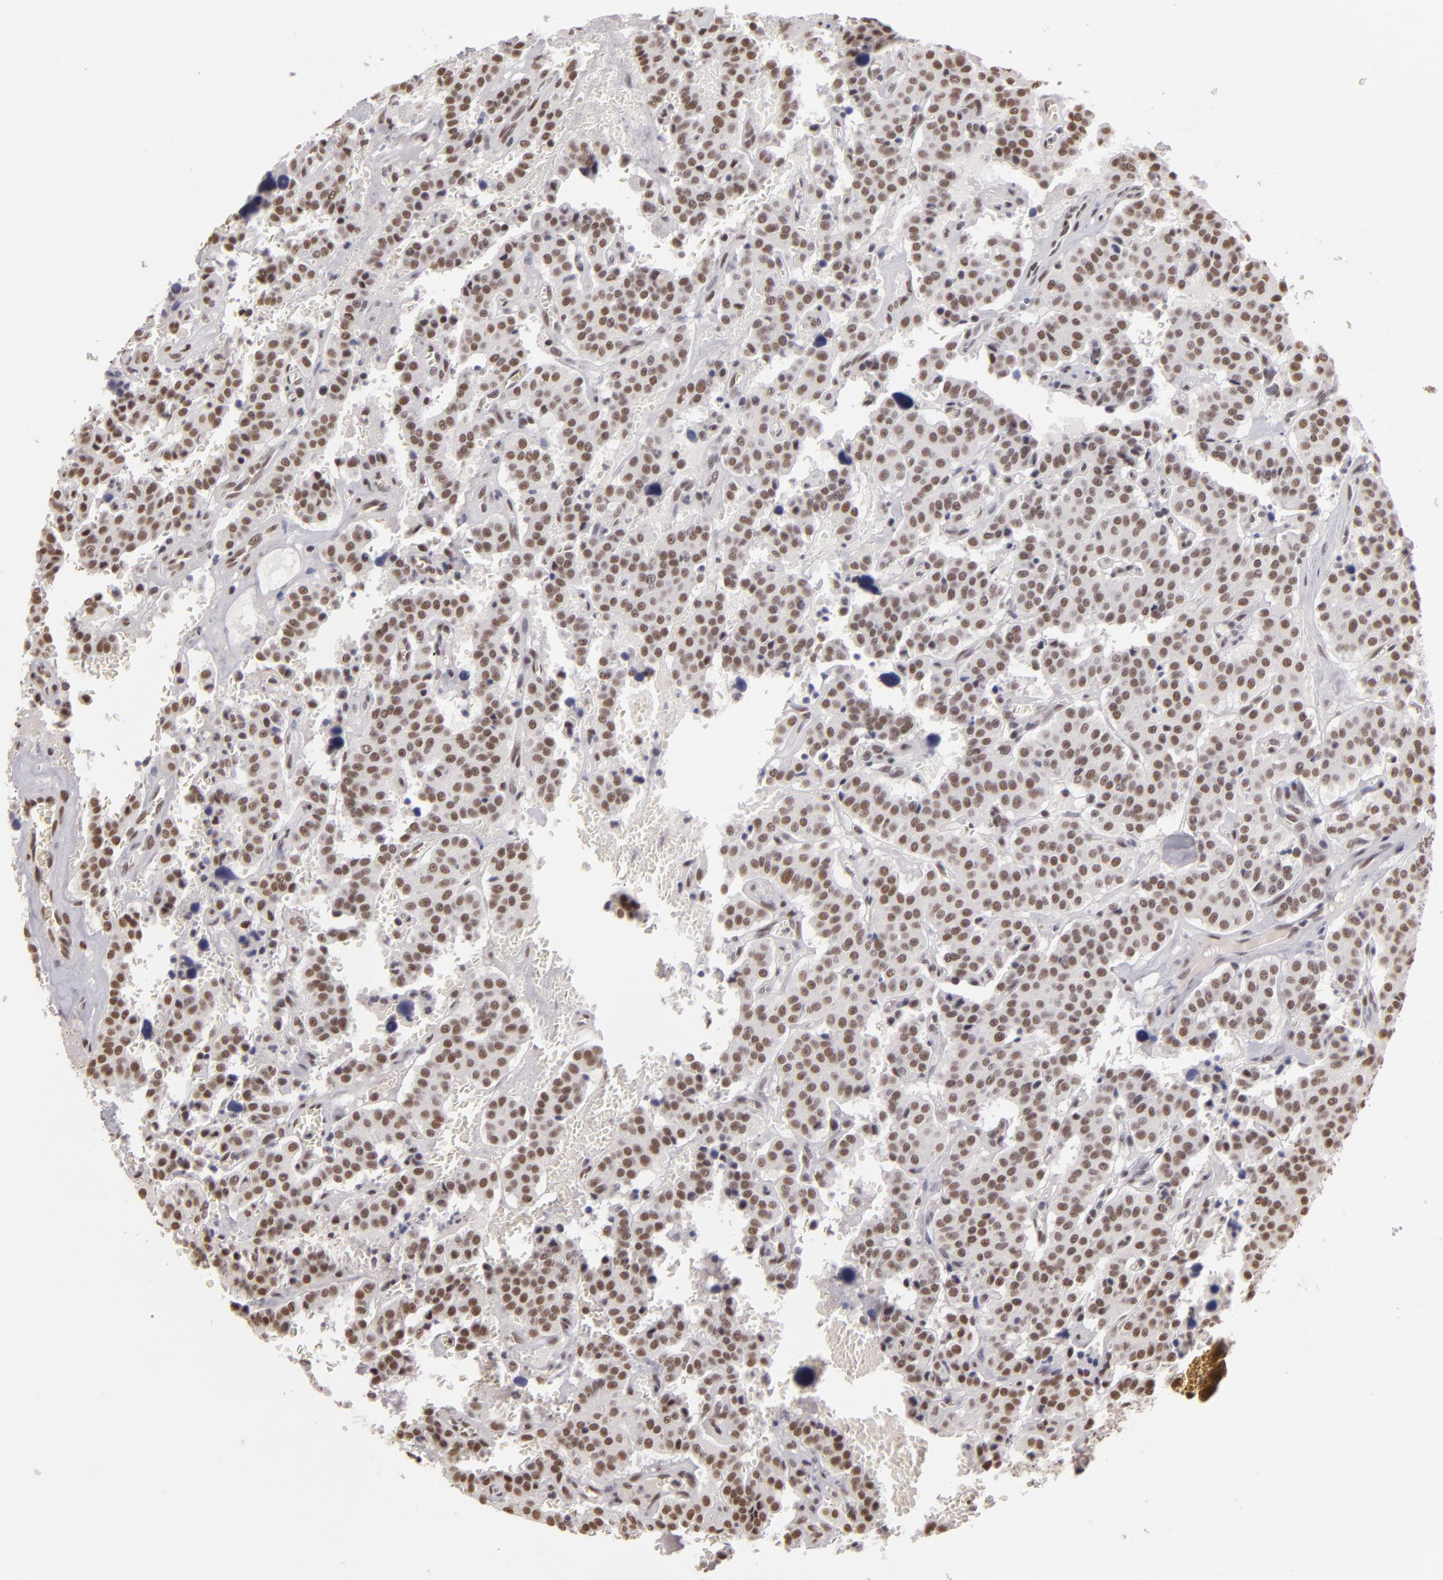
{"staining": {"intensity": "moderate", "quantity": ">75%", "location": "nuclear"}, "tissue": "carcinoid", "cell_type": "Tumor cells", "image_type": "cancer", "snomed": [{"axis": "morphology", "description": "Carcinoid, malignant, NOS"}, {"axis": "topography", "description": "Bronchus"}], "caption": "The micrograph shows staining of malignant carcinoid, revealing moderate nuclear protein positivity (brown color) within tumor cells. (DAB = brown stain, brightfield microscopy at high magnification).", "gene": "INTS6", "patient": {"sex": "male", "age": 55}}